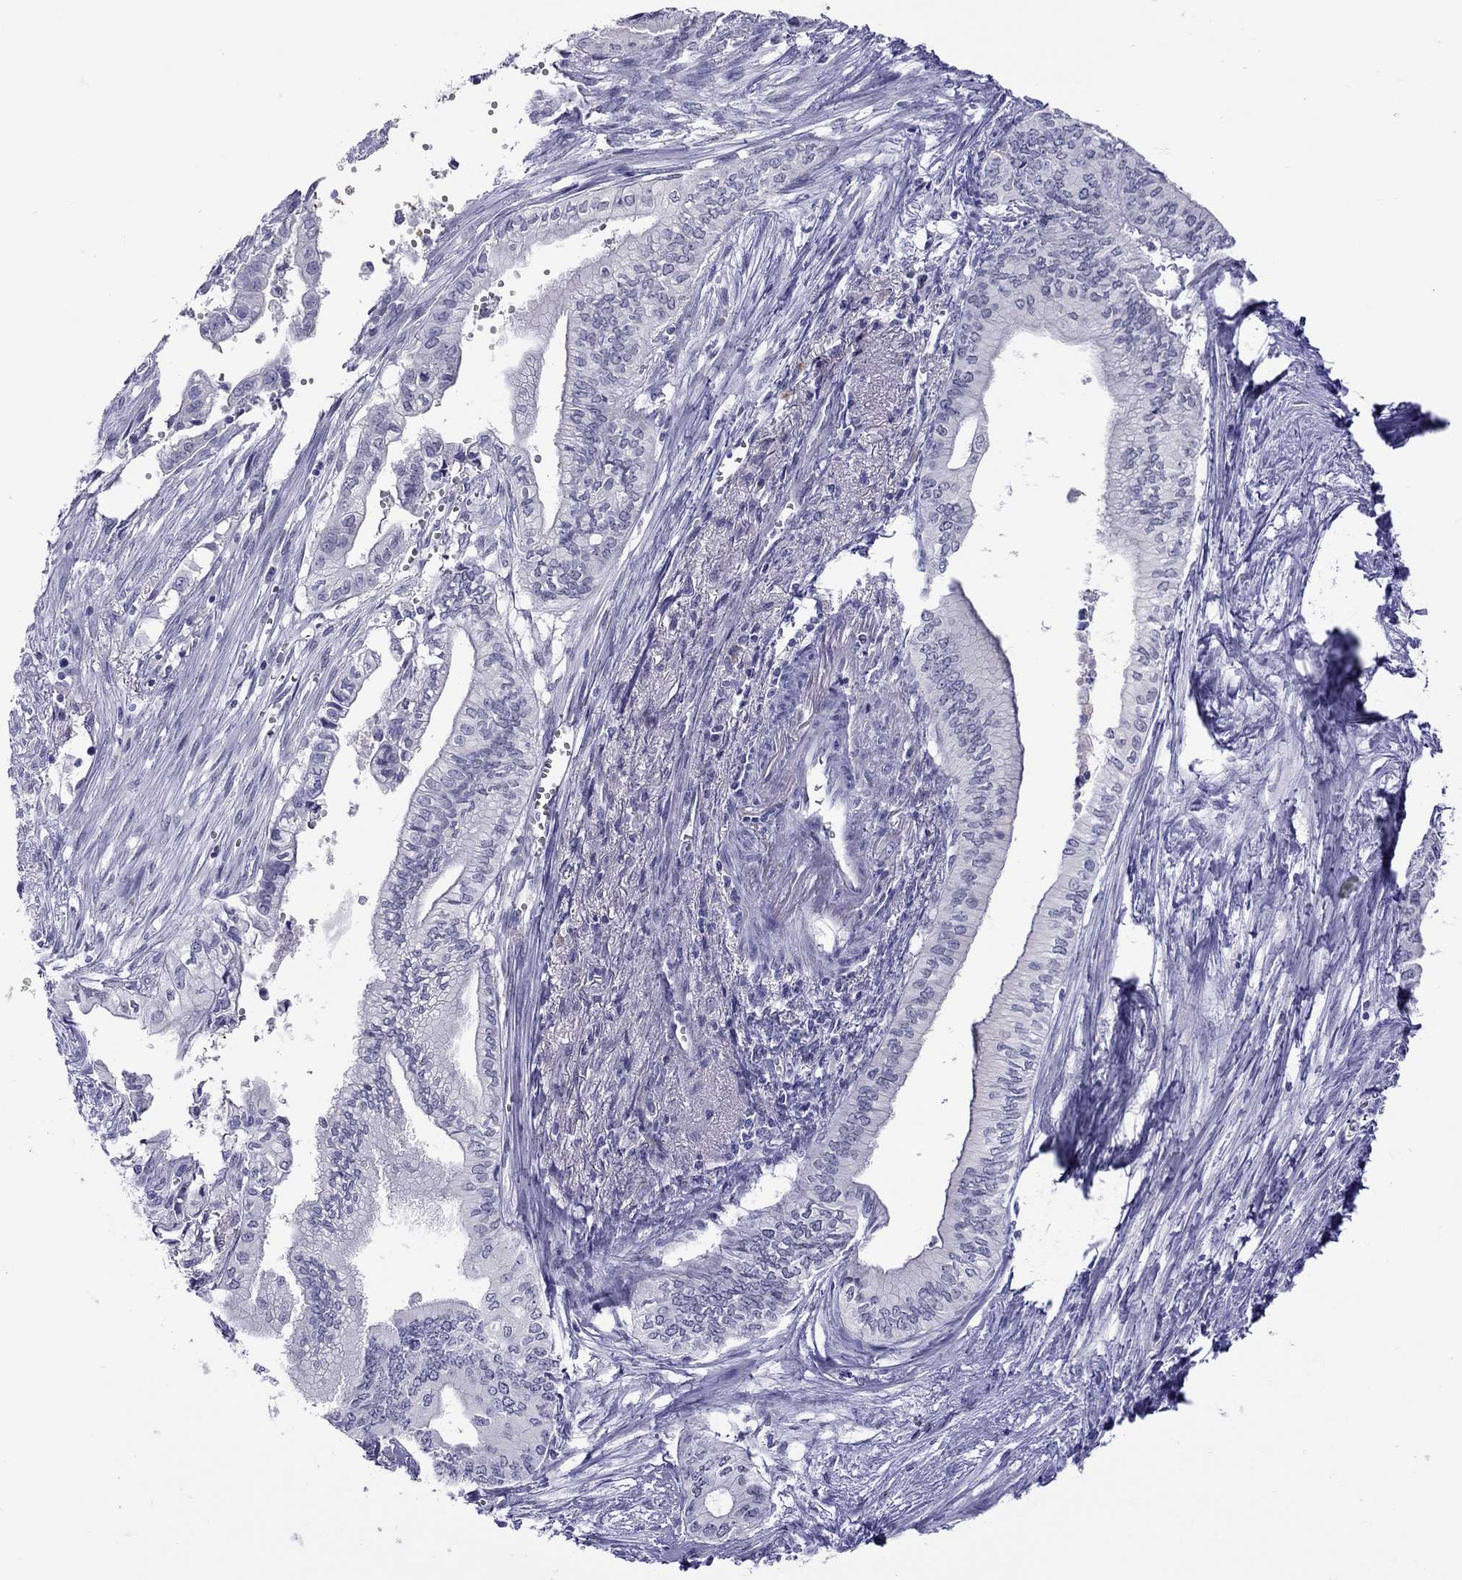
{"staining": {"intensity": "negative", "quantity": "none", "location": "none"}, "tissue": "pancreatic cancer", "cell_type": "Tumor cells", "image_type": "cancer", "snomed": [{"axis": "morphology", "description": "Adenocarcinoma, NOS"}, {"axis": "topography", "description": "Pancreas"}], "caption": "The immunohistochemistry (IHC) histopathology image has no significant positivity in tumor cells of pancreatic adenocarcinoma tissue.", "gene": "CHRNB3", "patient": {"sex": "female", "age": 61}}